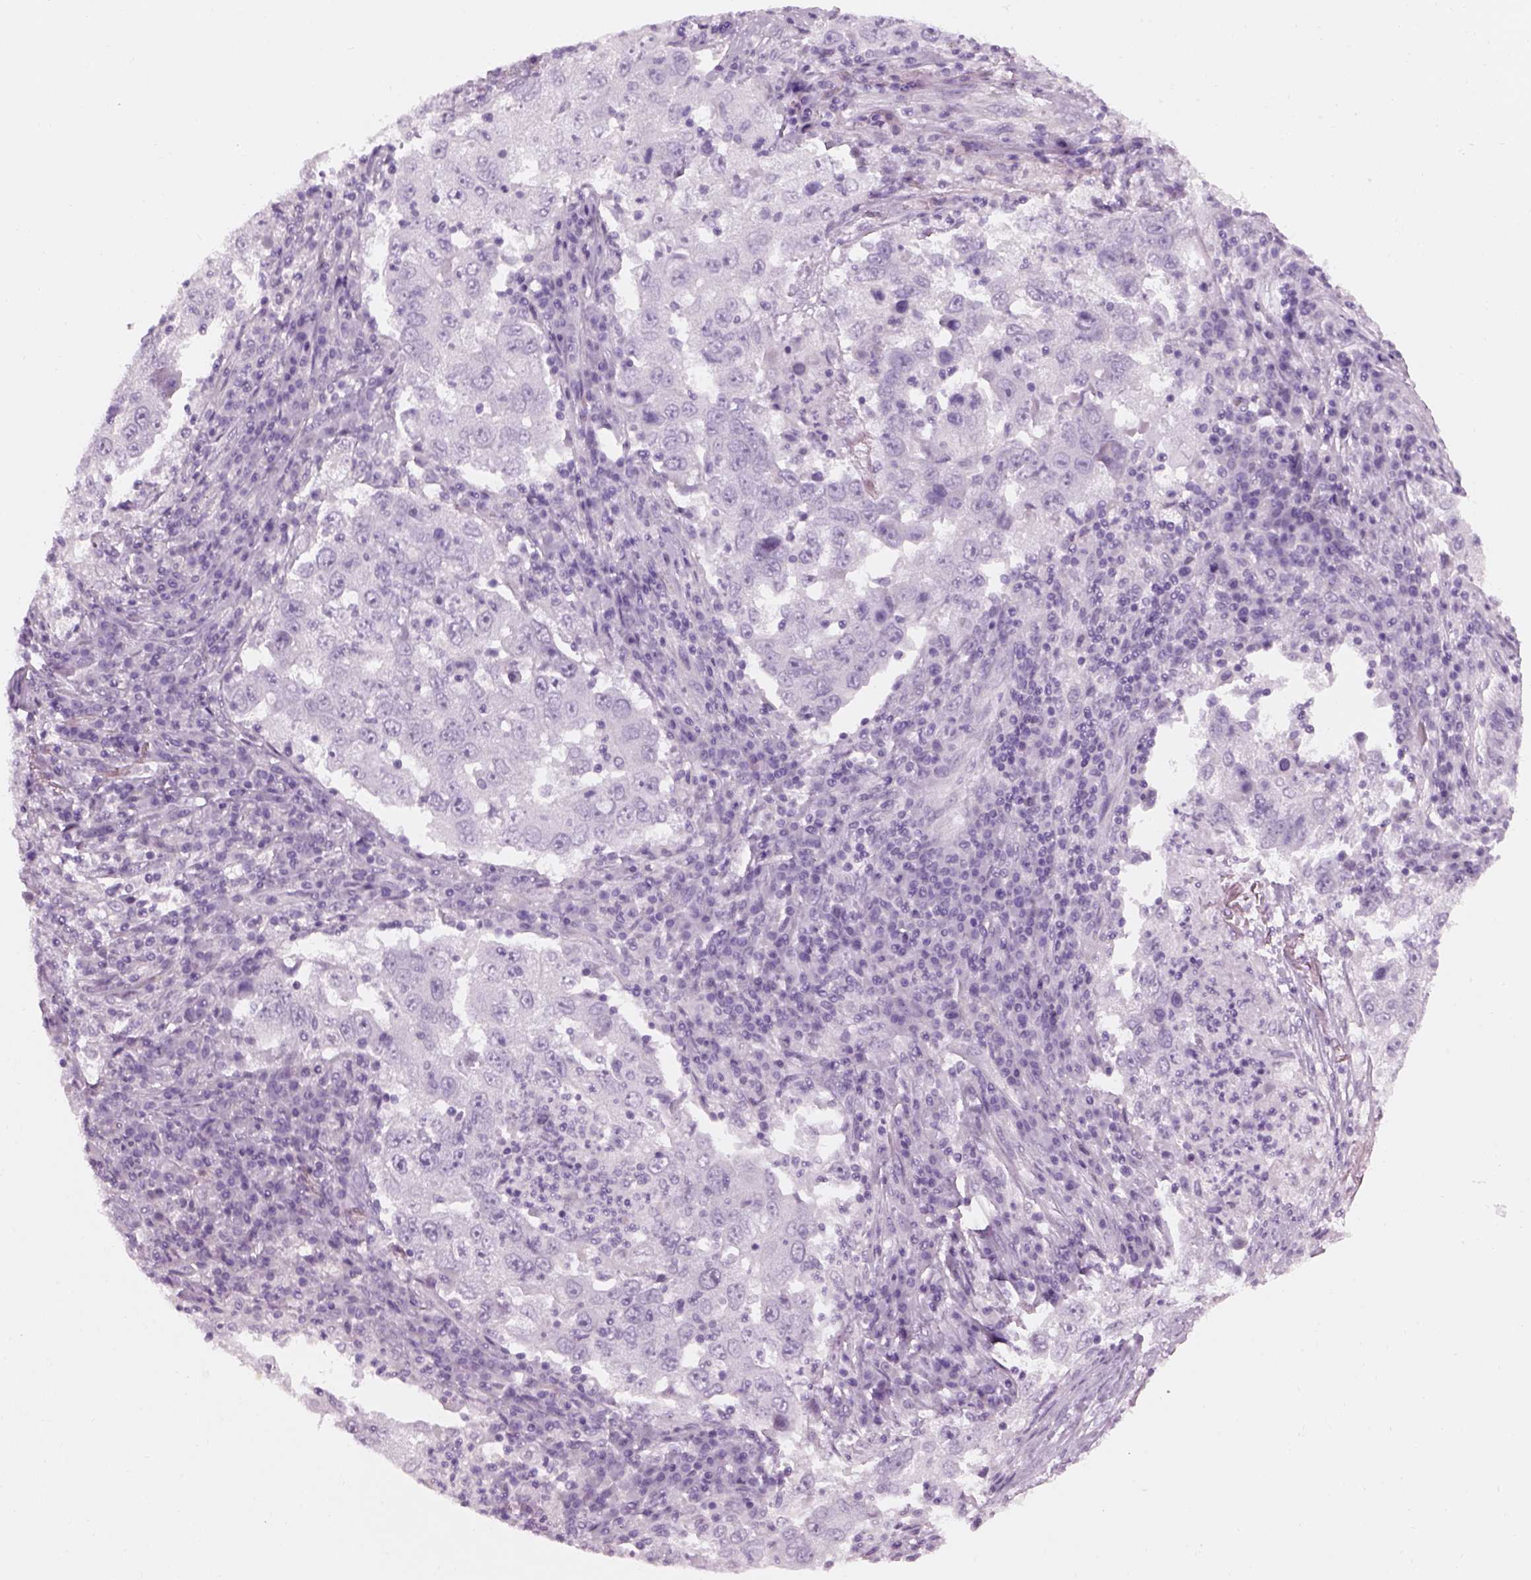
{"staining": {"intensity": "negative", "quantity": "none", "location": "none"}, "tissue": "lung cancer", "cell_type": "Tumor cells", "image_type": "cancer", "snomed": [{"axis": "morphology", "description": "Adenocarcinoma, NOS"}, {"axis": "topography", "description": "Lung"}], "caption": "DAB (3,3'-diaminobenzidine) immunohistochemical staining of lung adenocarcinoma reveals no significant expression in tumor cells.", "gene": "GAS2L2", "patient": {"sex": "male", "age": 73}}